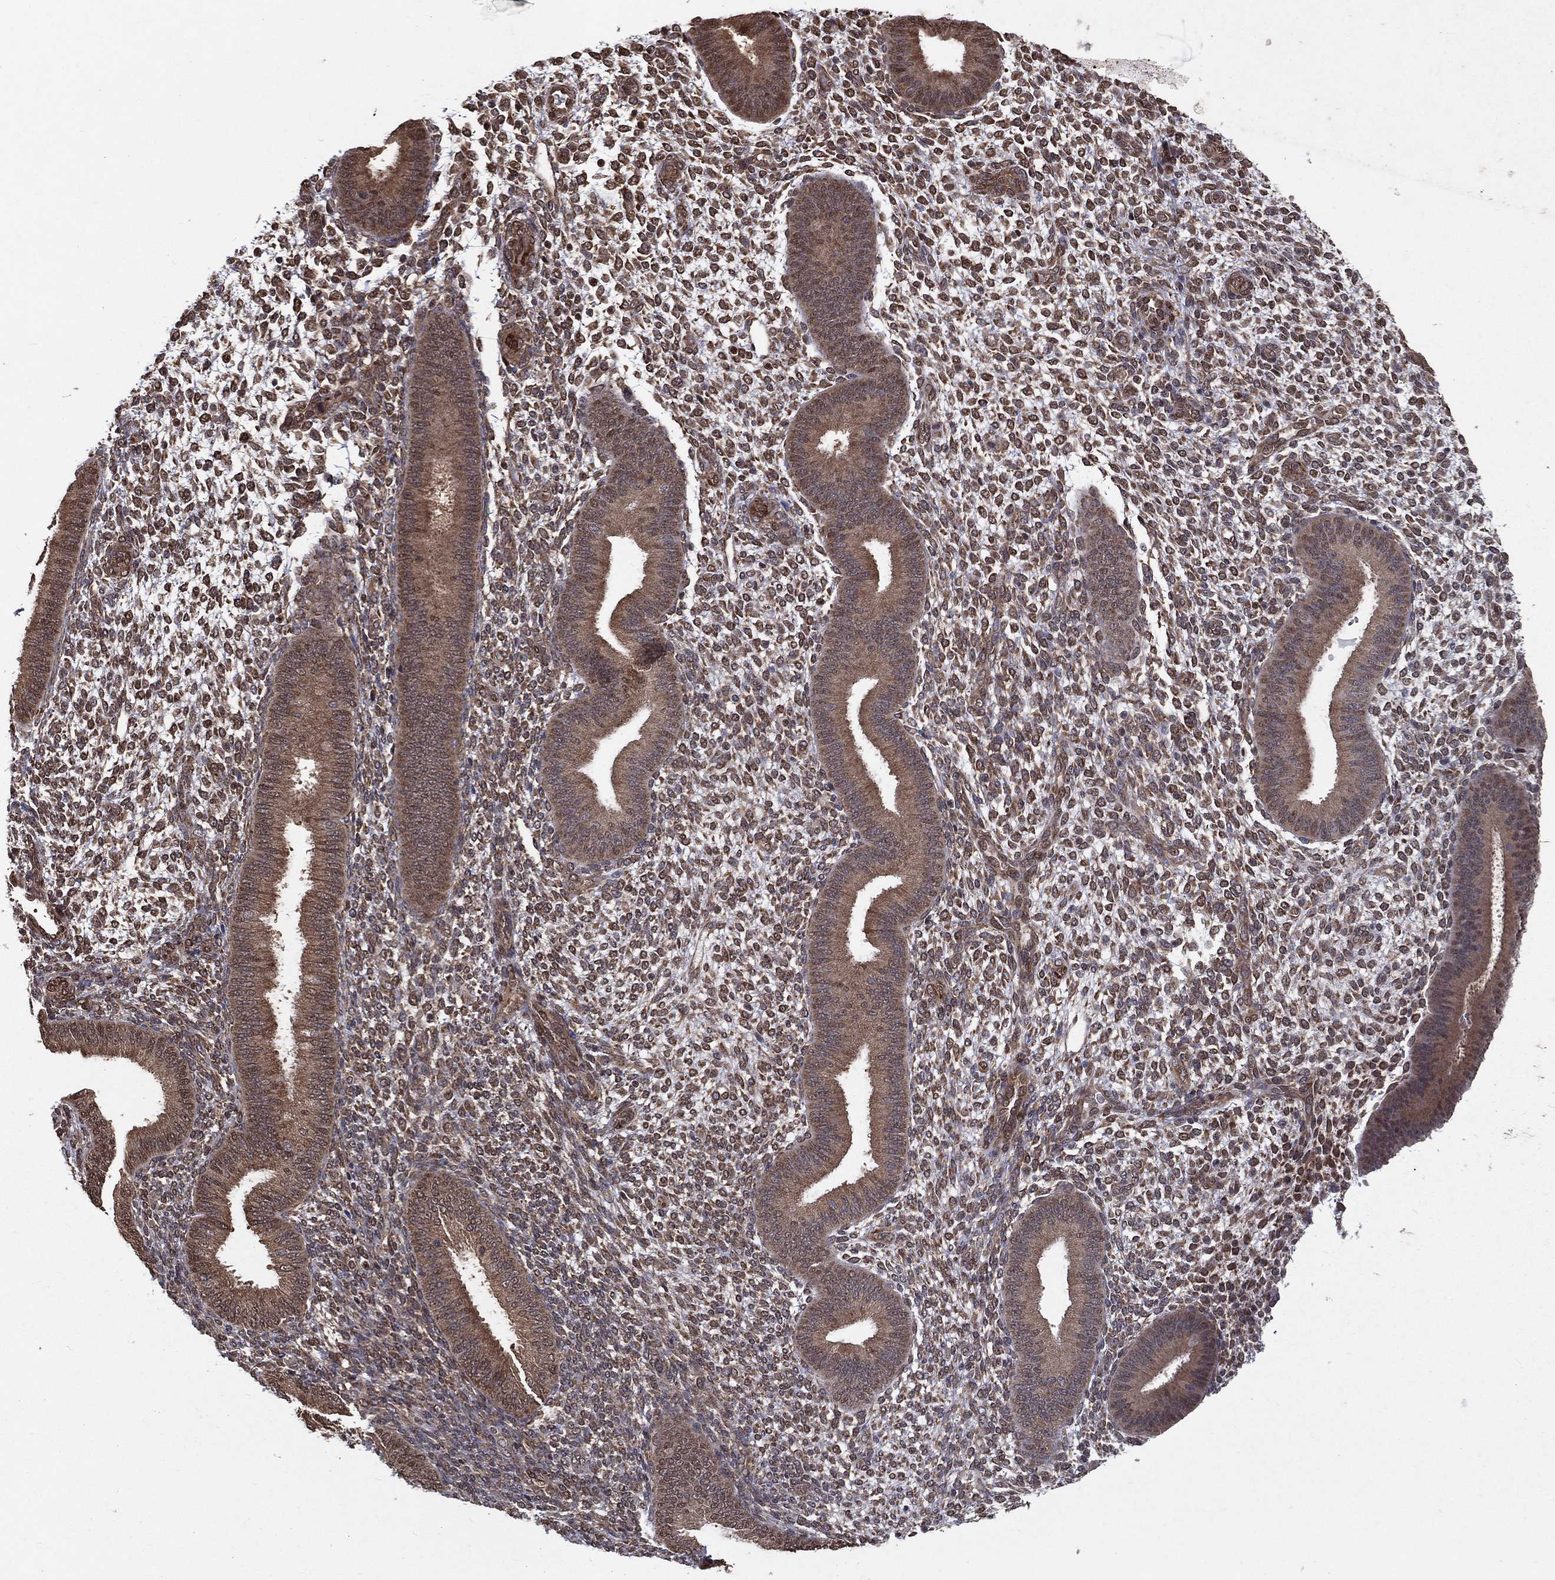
{"staining": {"intensity": "strong", "quantity": "<25%", "location": "cytoplasmic/membranous"}, "tissue": "endometrium", "cell_type": "Cells in endometrial stroma", "image_type": "normal", "snomed": [{"axis": "morphology", "description": "Normal tissue, NOS"}, {"axis": "topography", "description": "Endometrium"}], "caption": "Endometrium stained with a protein marker exhibits strong staining in cells in endometrial stroma.", "gene": "CERS2", "patient": {"sex": "female", "age": 39}}